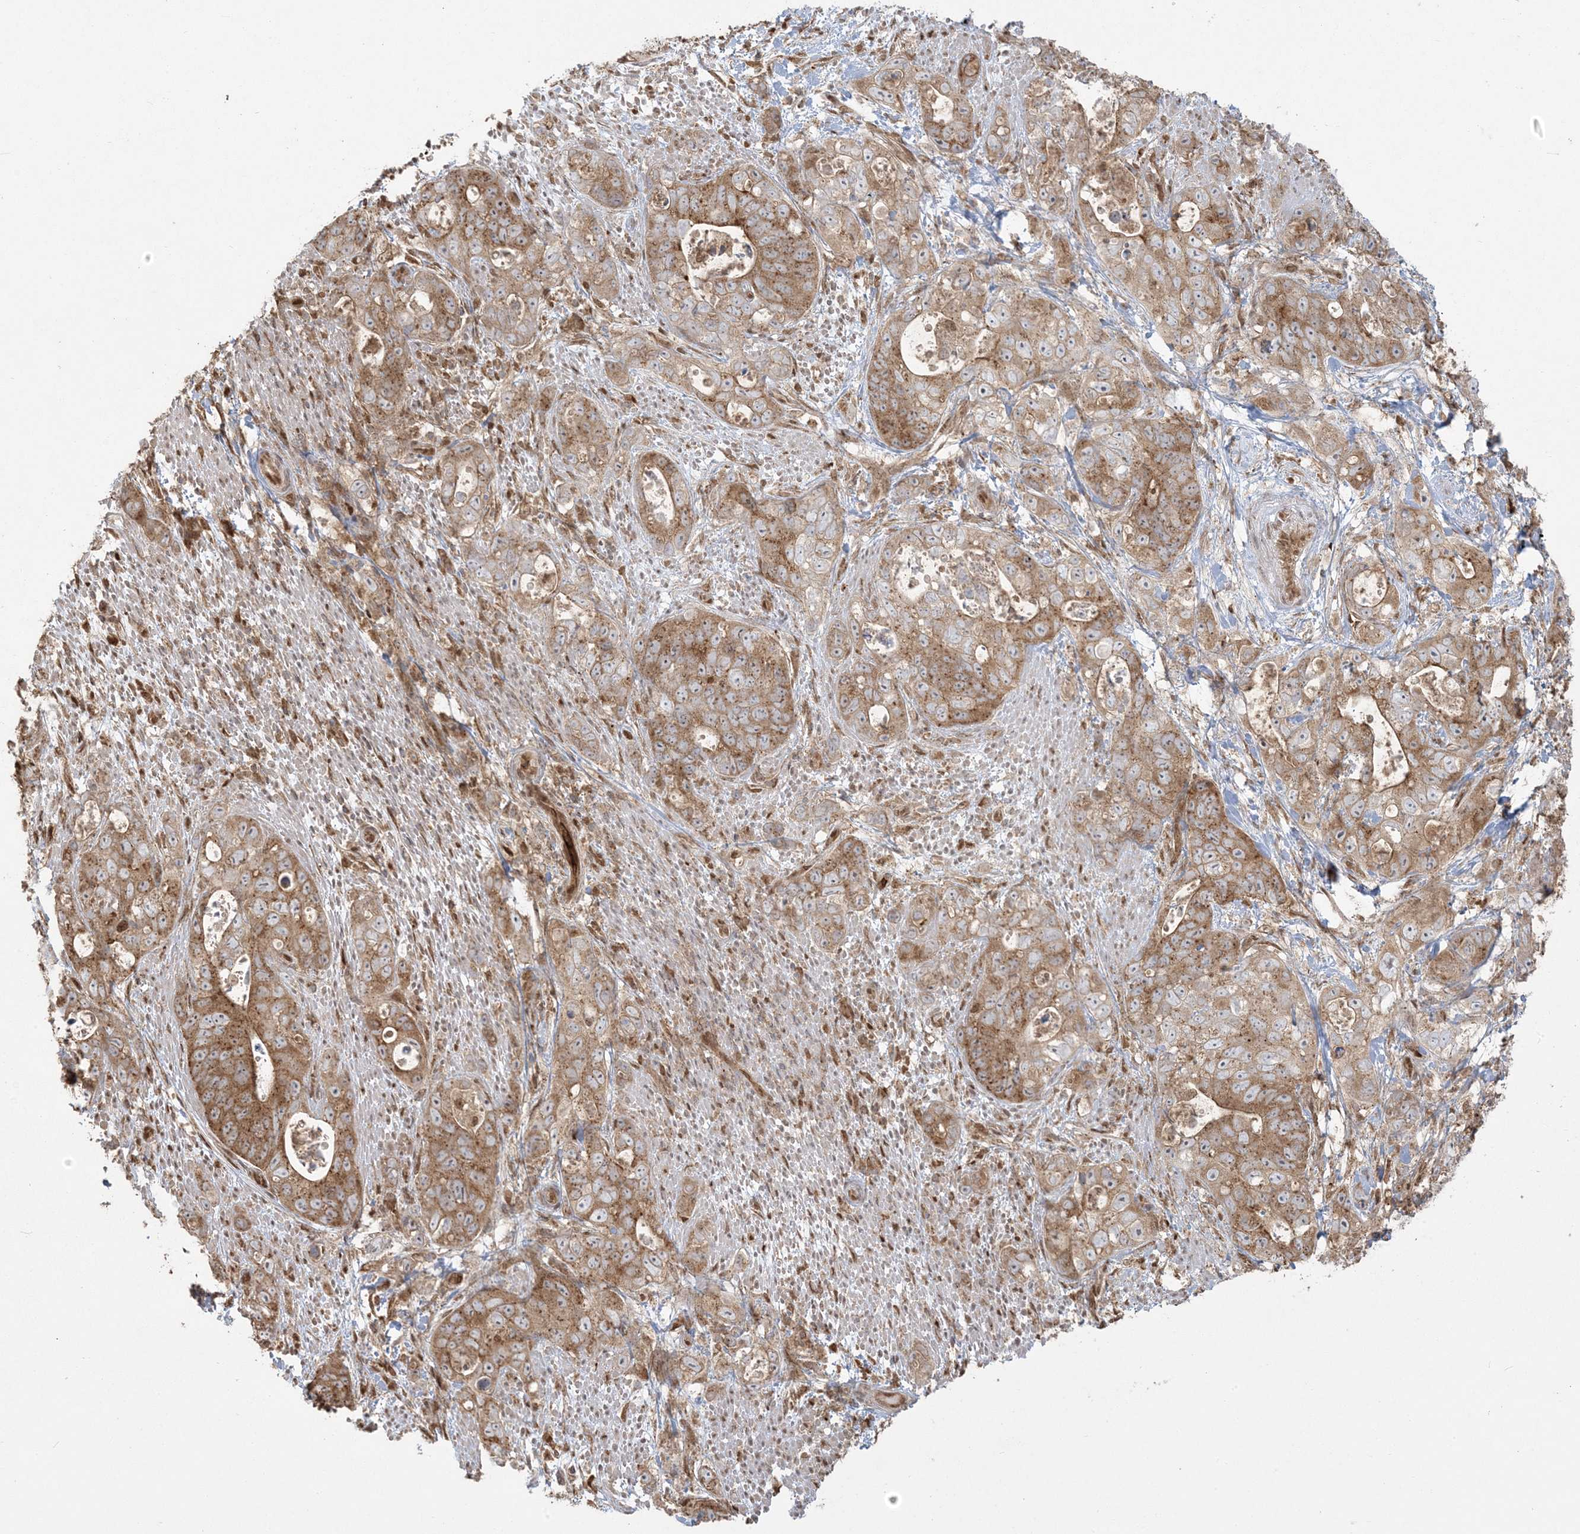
{"staining": {"intensity": "moderate", "quantity": ">75%", "location": "cytoplasmic/membranous"}, "tissue": "stomach cancer", "cell_type": "Tumor cells", "image_type": "cancer", "snomed": [{"axis": "morphology", "description": "Adenocarcinoma, NOS"}, {"axis": "topography", "description": "Stomach"}], "caption": "Protein positivity by immunohistochemistry (IHC) exhibits moderate cytoplasmic/membranous positivity in about >75% of tumor cells in adenocarcinoma (stomach).", "gene": "ABCF3", "patient": {"sex": "female", "age": 89}}